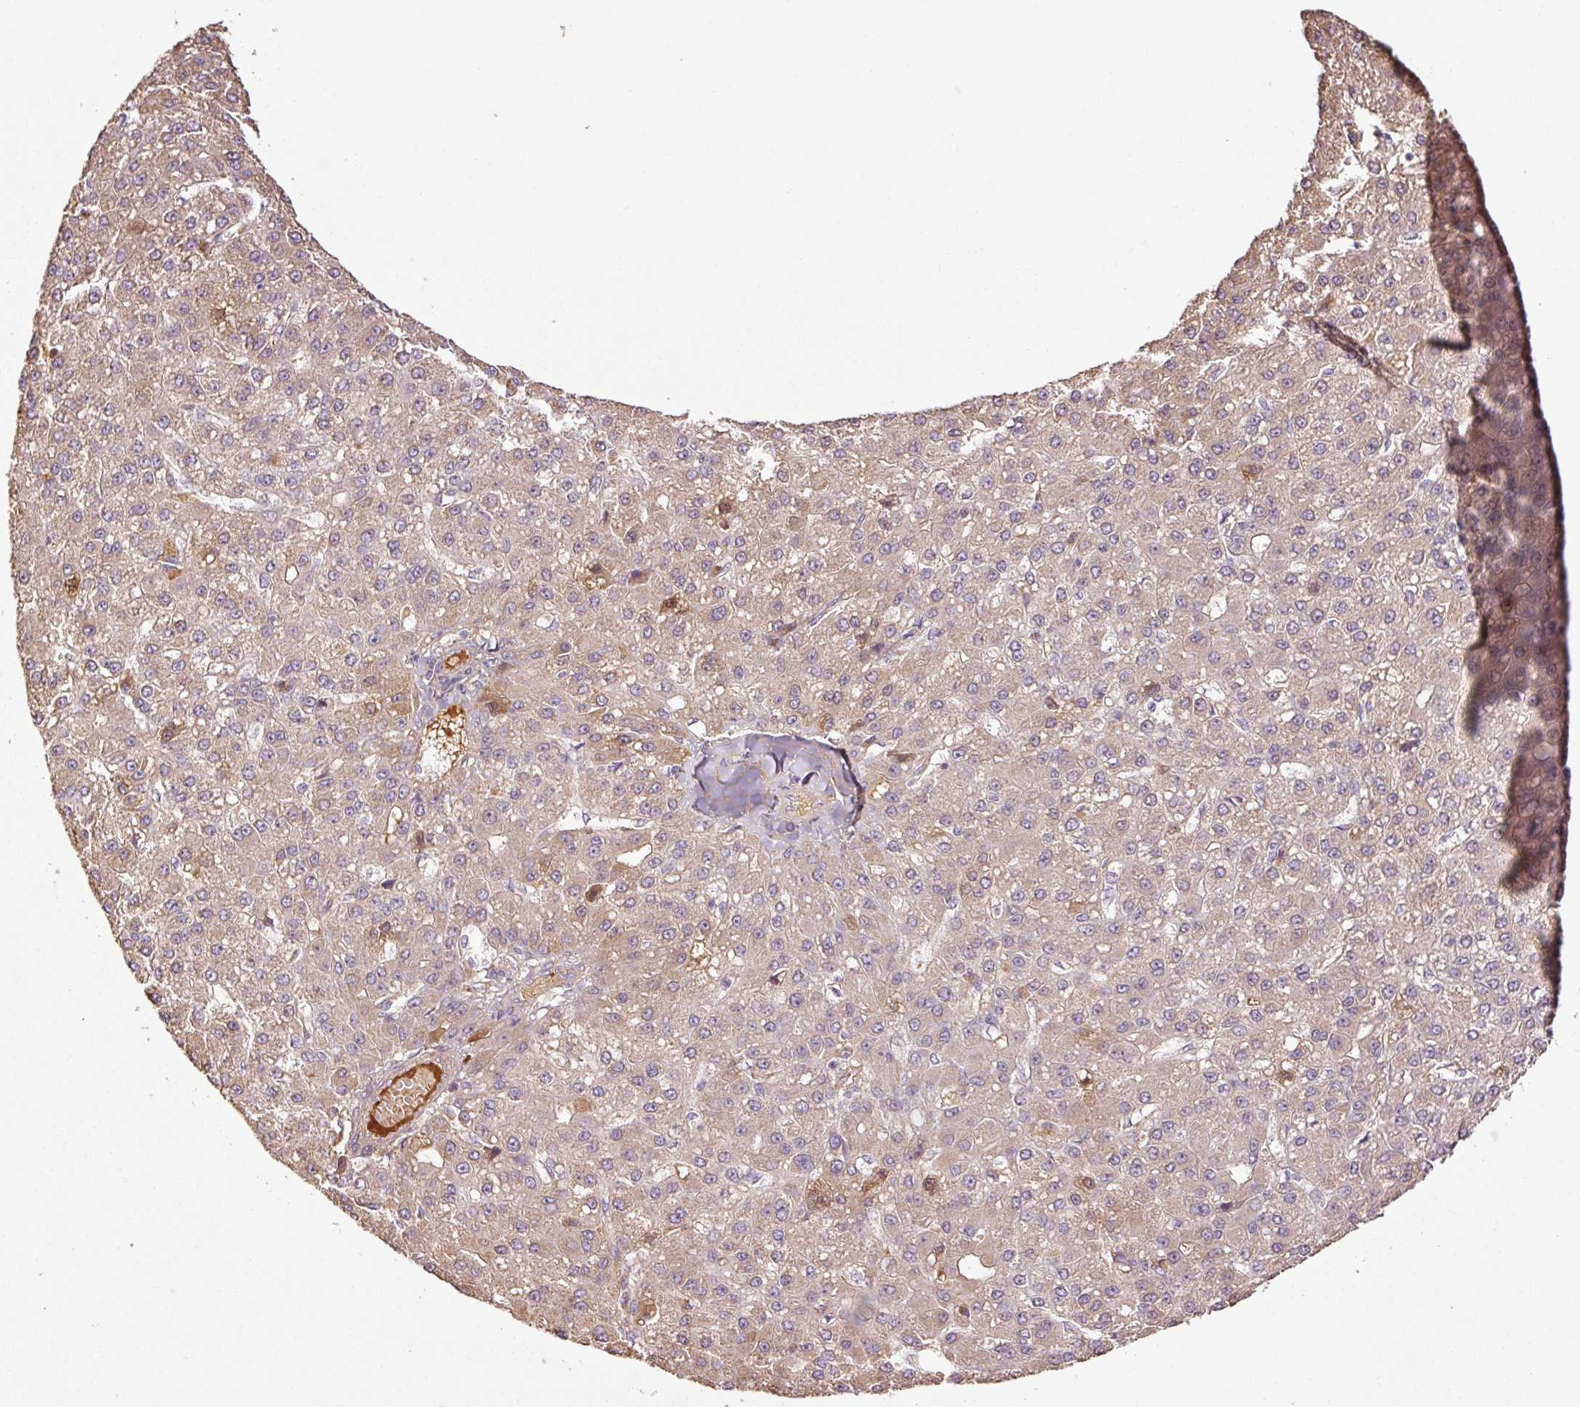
{"staining": {"intensity": "weak", "quantity": "<25%", "location": "cytoplasmic/membranous,nuclear"}, "tissue": "liver cancer", "cell_type": "Tumor cells", "image_type": "cancer", "snomed": [{"axis": "morphology", "description": "Carcinoma, Hepatocellular, NOS"}, {"axis": "topography", "description": "Liver"}], "caption": "A micrograph of human hepatocellular carcinoma (liver) is negative for staining in tumor cells.", "gene": "NID2", "patient": {"sex": "male", "age": 67}}